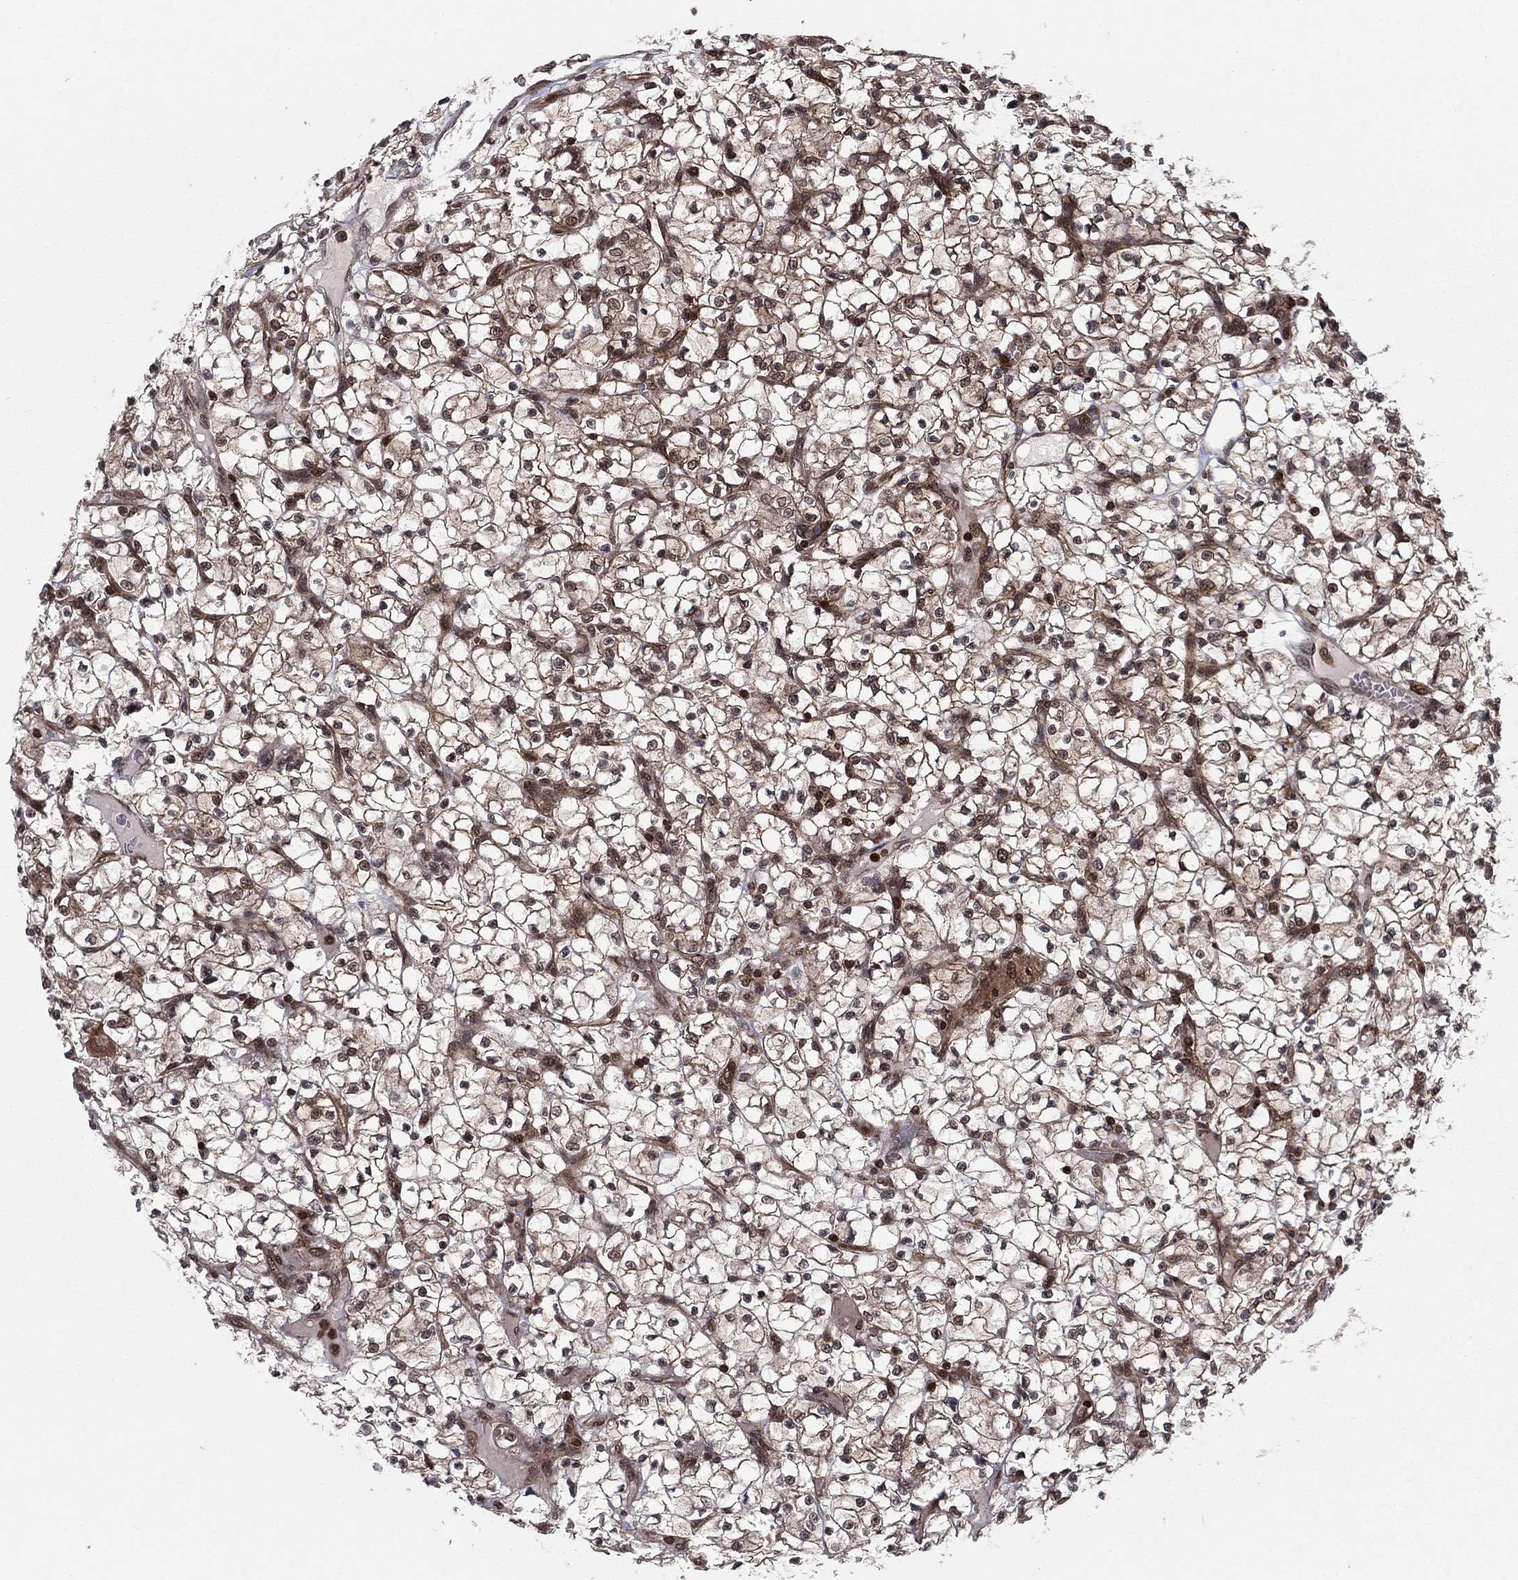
{"staining": {"intensity": "moderate", "quantity": "25%-75%", "location": "cytoplasmic/membranous,nuclear"}, "tissue": "renal cancer", "cell_type": "Tumor cells", "image_type": "cancer", "snomed": [{"axis": "morphology", "description": "Adenocarcinoma, NOS"}, {"axis": "topography", "description": "Kidney"}], "caption": "High-power microscopy captured an immunohistochemistry image of adenocarcinoma (renal), revealing moderate cytoplasmic/membranous and nuclear expression in about 25%-75% of tumor cells. (DAB (3,3'-diaminobenzidine) IHC, brown staining for protein, blue staining for nuclei).", "gene": "SSX2IP", "patient": {"sex": "female", "age": 64}}